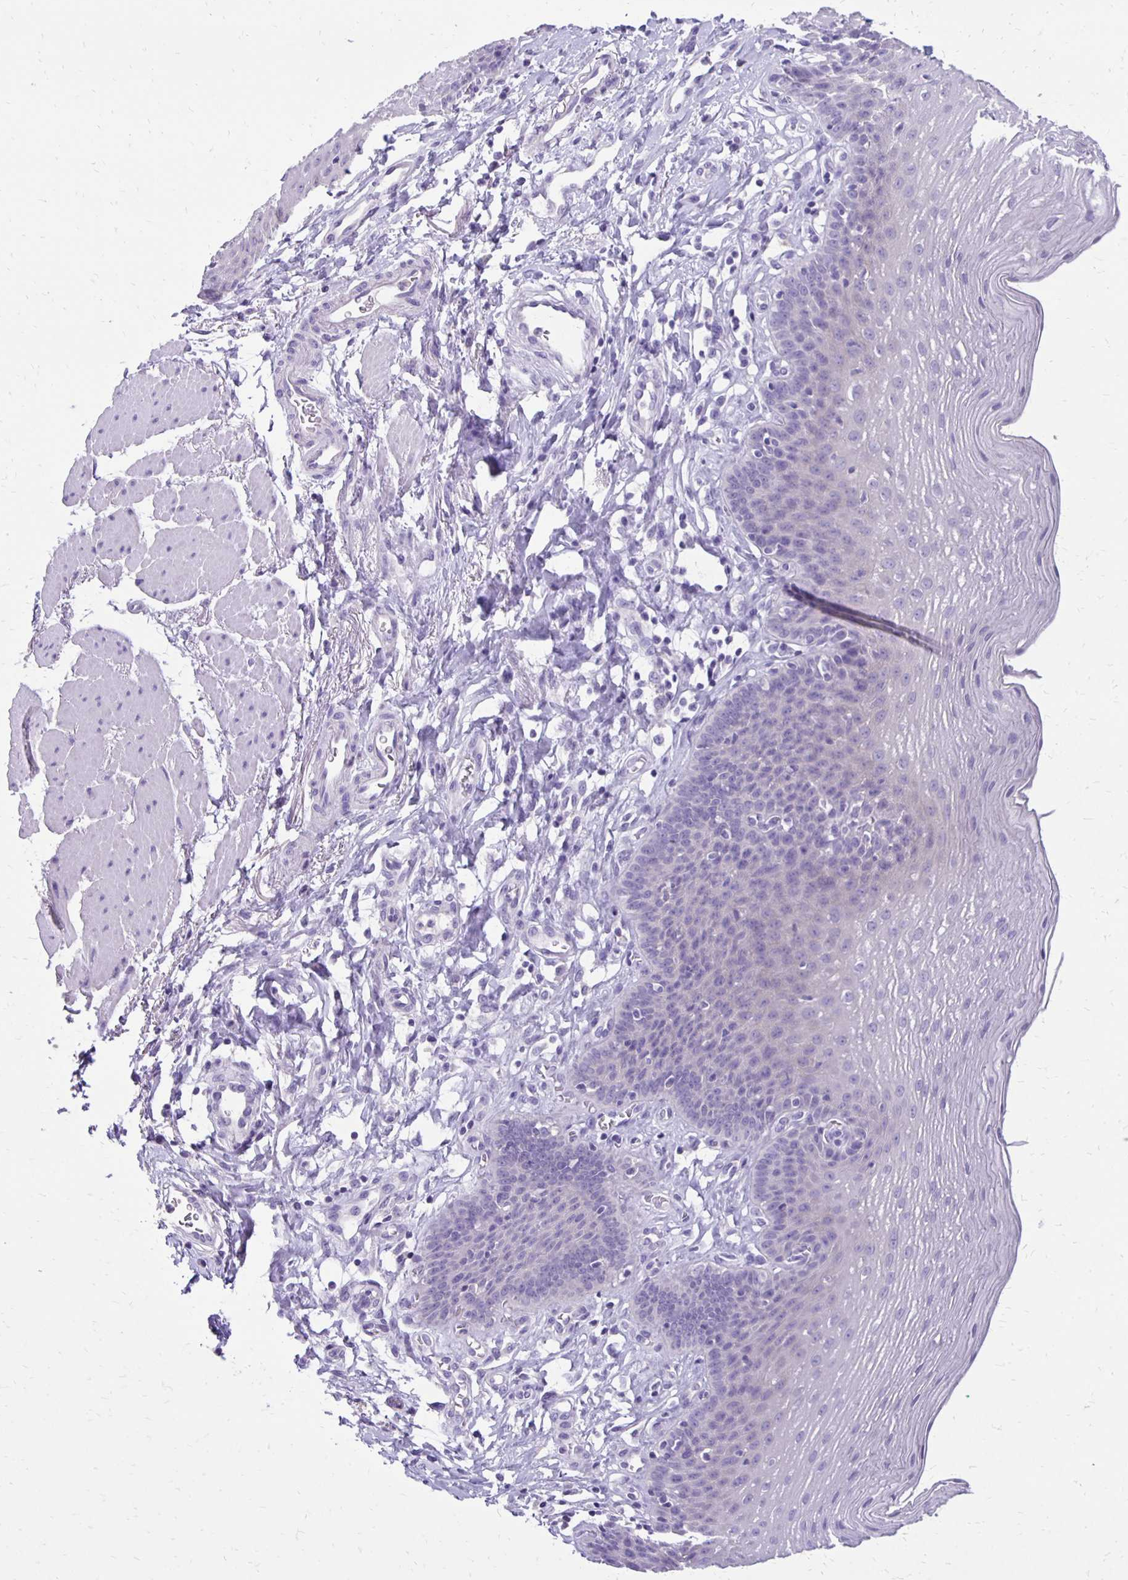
{"staining": {"intensity": "negative", "quantity": "none", "location": "none"}, "tissue": "esophagus", "cell_type": "Squamous epithelial cells", "image_type": "normal", "snomed": [{"axis": "morphology", "description": "Normal tissue, NOS"}, {"axis": "topography", "description": "Esophagus"}], "caption": "A high-resolution micrograph shows immunohistochemistry staining of benign esophagus, which shows no significant expression in squamous epithelial cells. (Stains: DAB immunohistochemistry with hematoxylin counter stain, Microscopy: brightfield microscopy at high magnification).", "gene": "ANKRD45", "patient": {"sex": "female", "age": 81}}